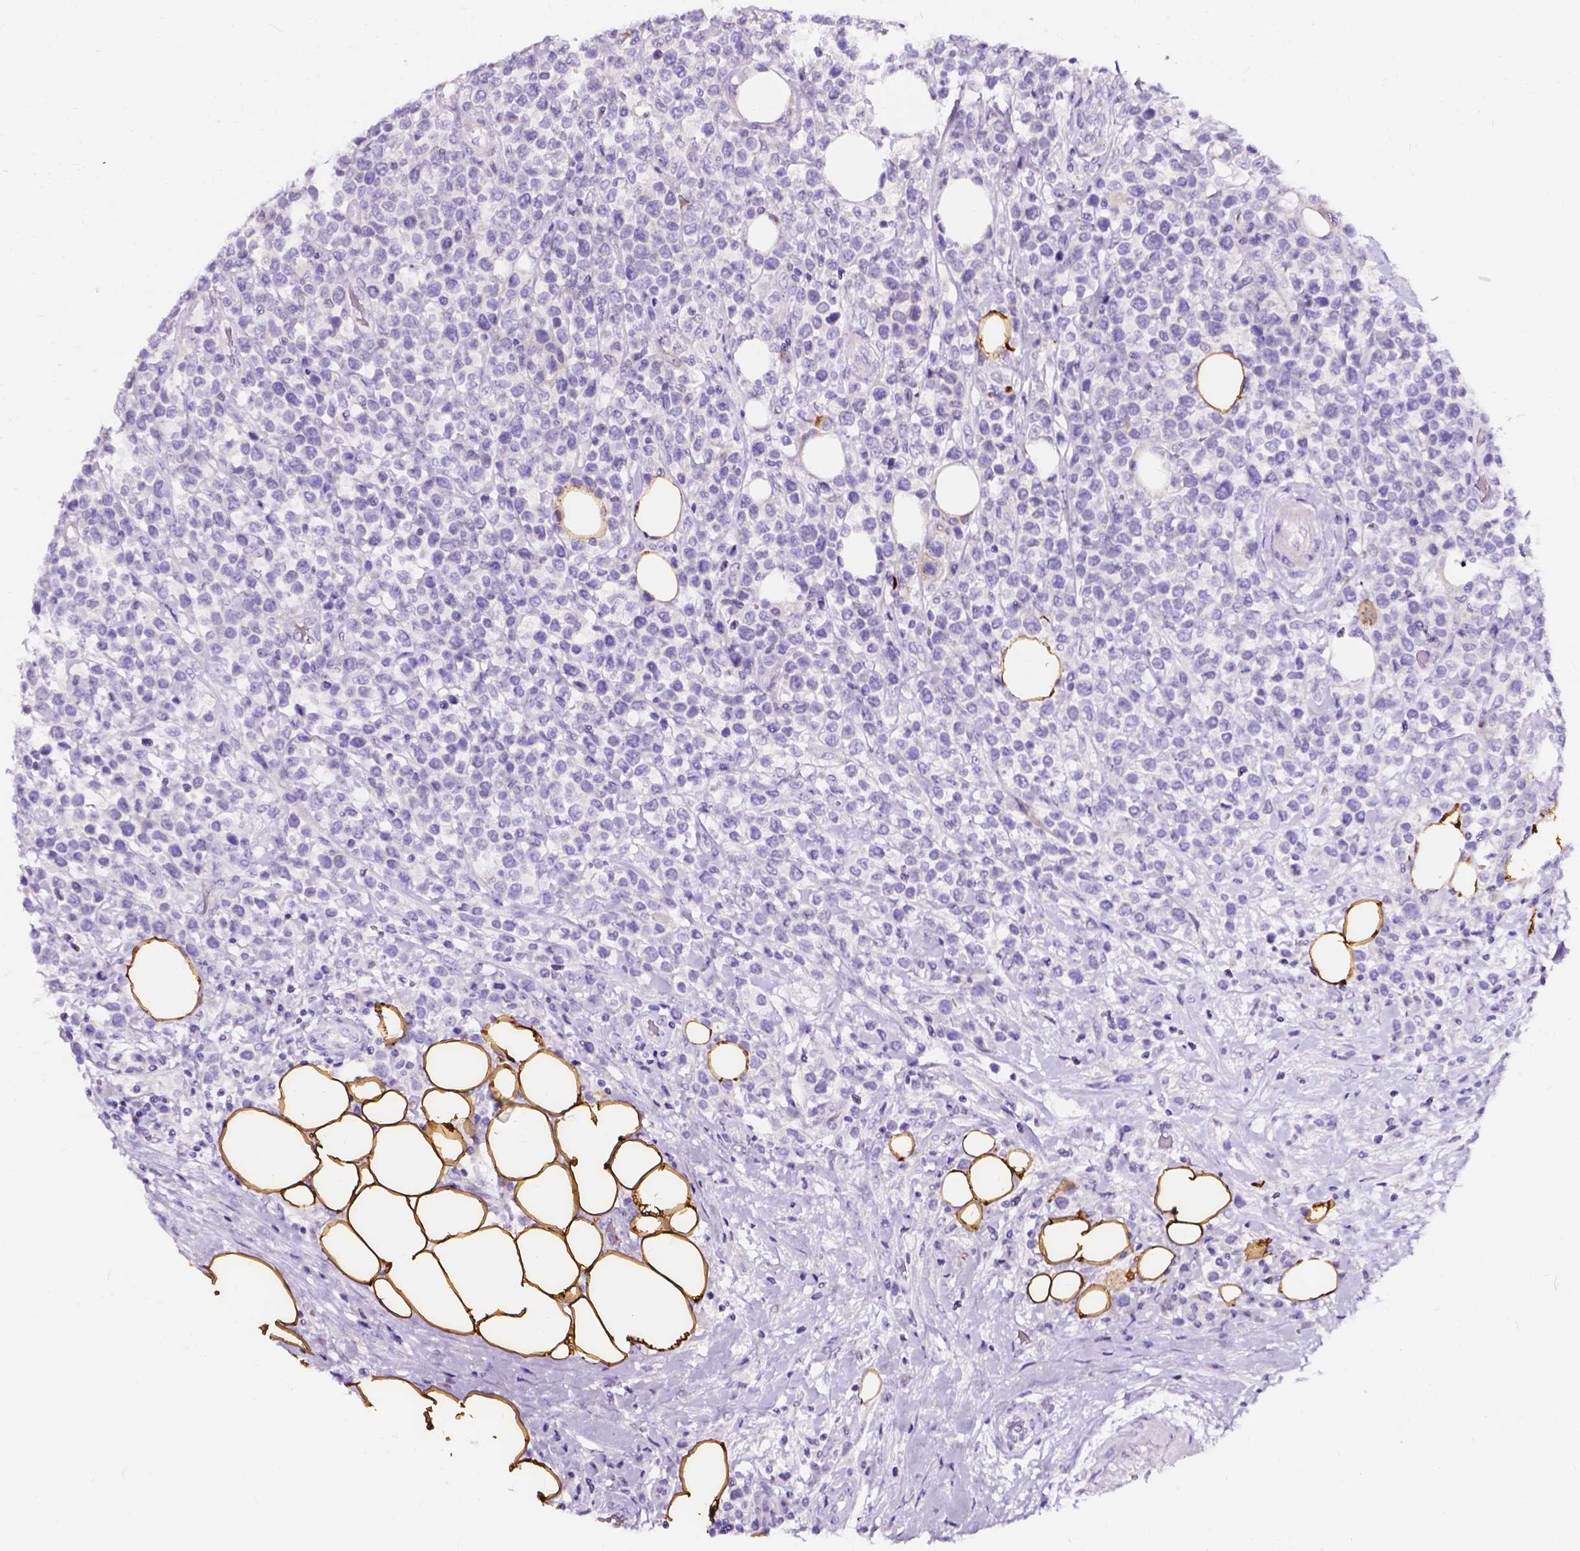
{"staining": {"intensity": "negative", "quantity": "none", "location": "none"}, "tissue": "lymphoma", "cell_type": "Tumor cells", "image_type": "cancer", "snomed": [{"axis": "morphology", "description": "Malignant lymphoma, non-Hodgkin's type, High grade"}, {"axis": "topography", "description": "Soft tissue"}], "caption": "This image is of lymphoma stained with immunohistochemistry to label a protein in brown with the nuclei are counter-stained blue. There is no staining in tumor cells. (DAB immunohistochemistry, high magnification).", "gene": "CLSTN2", "patient": {"sex": "female", "age": 56}}